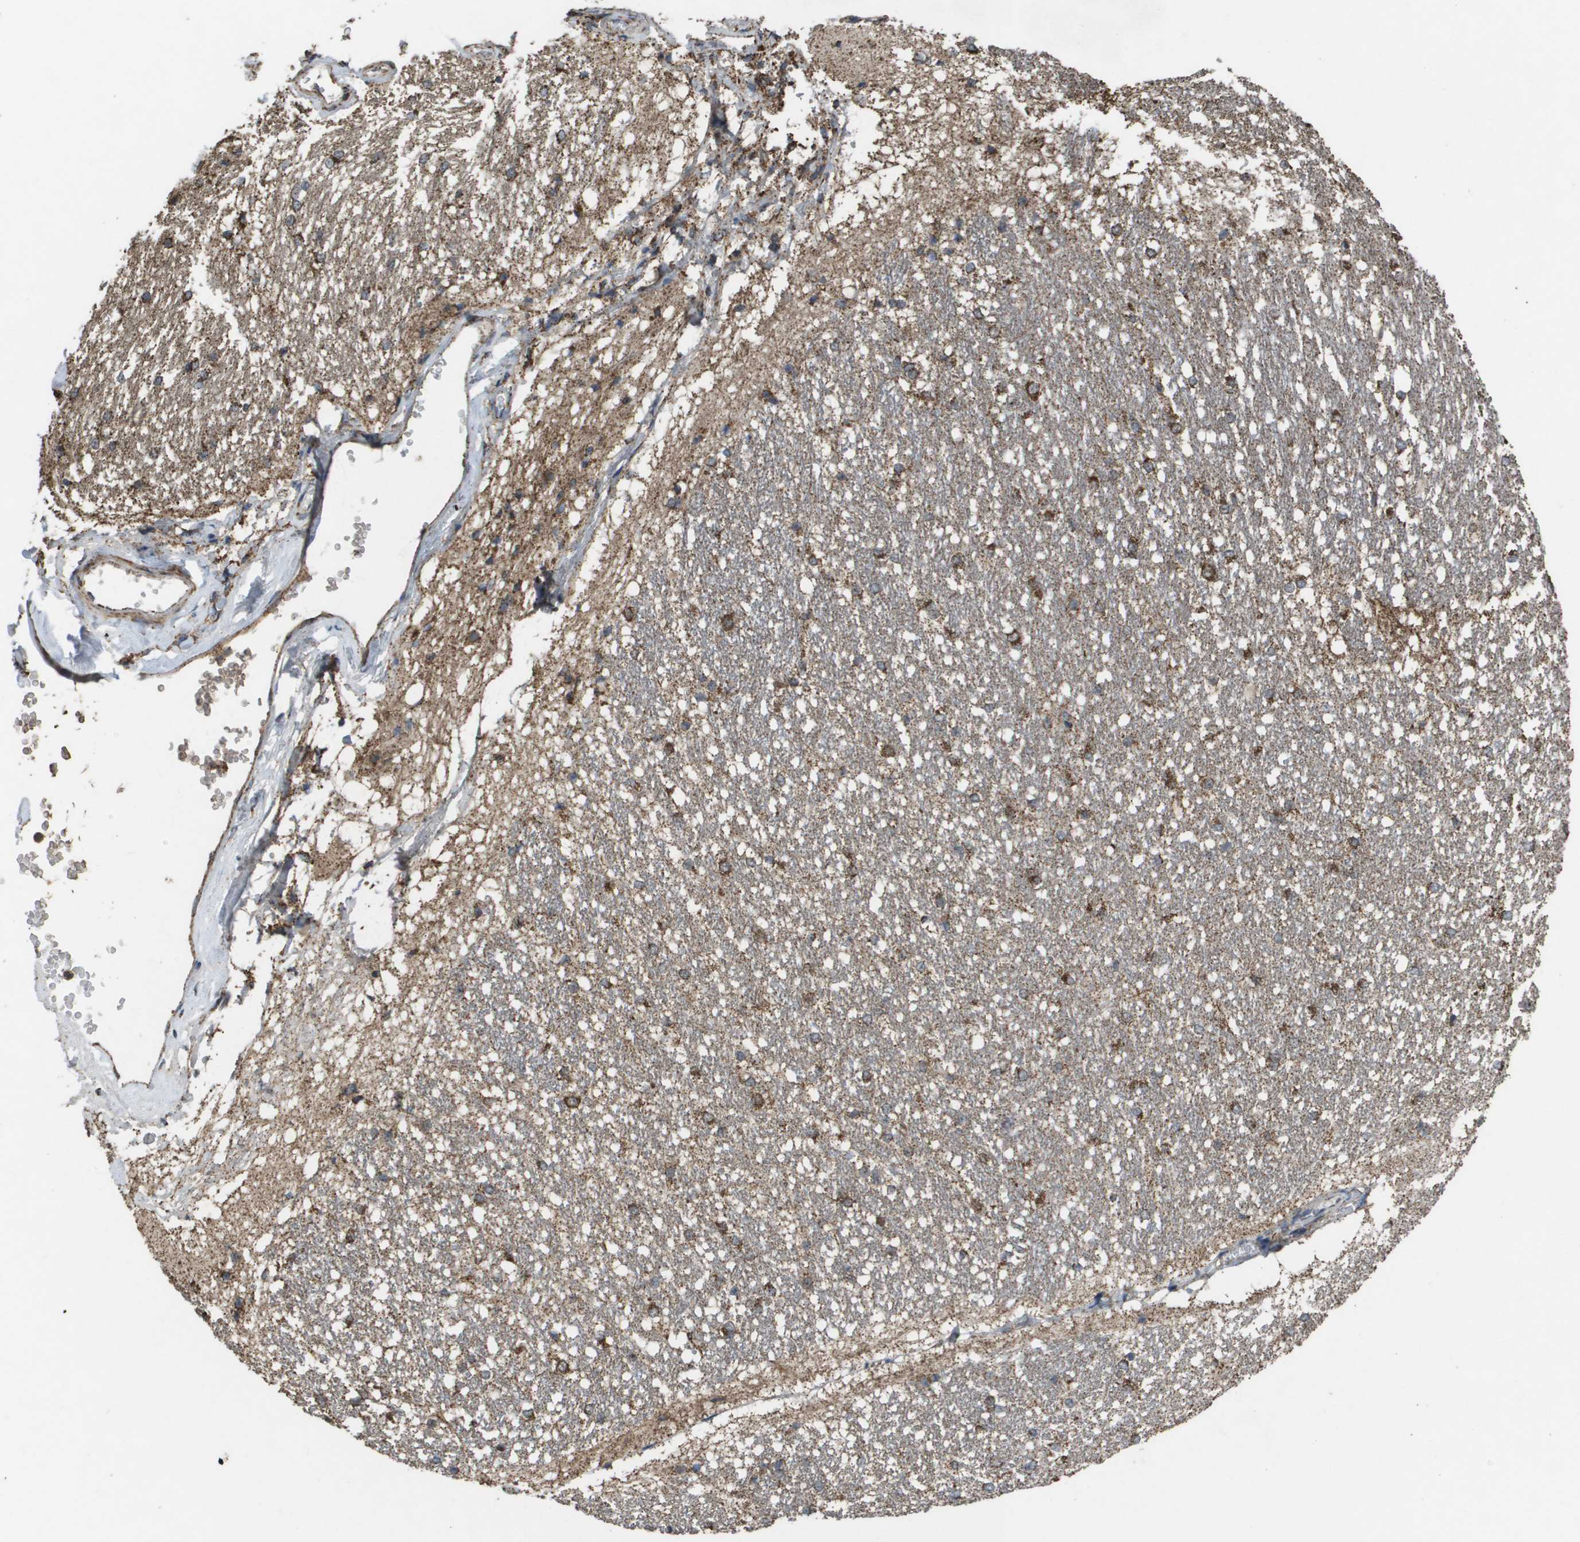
{"staining": {"intensity": "moderate", "quantity": "25%-75%", "location": "cytoplasmic/membranous"}, "tissue": "hippocampus", "cell_type": "Glial cells", "image_type": "normal", "snomed": [{"axis": "morphology", "description": "Normal tissue, NOS"}, {"axis": "topography", "description": "Hippocampus"}], "caption": "Immunohistochemistry (IHC) image of benign hippocampus: human hippocampus stained using immunohistochemistry shows medium levels of moderate protein expression localized specifically in the cytoplasmic/membranous of glial cells, appearing as a cytoplasmic/membranous brown color.", "gene": "HSPE1", "patient": {"sex": "female", "age": 19}}